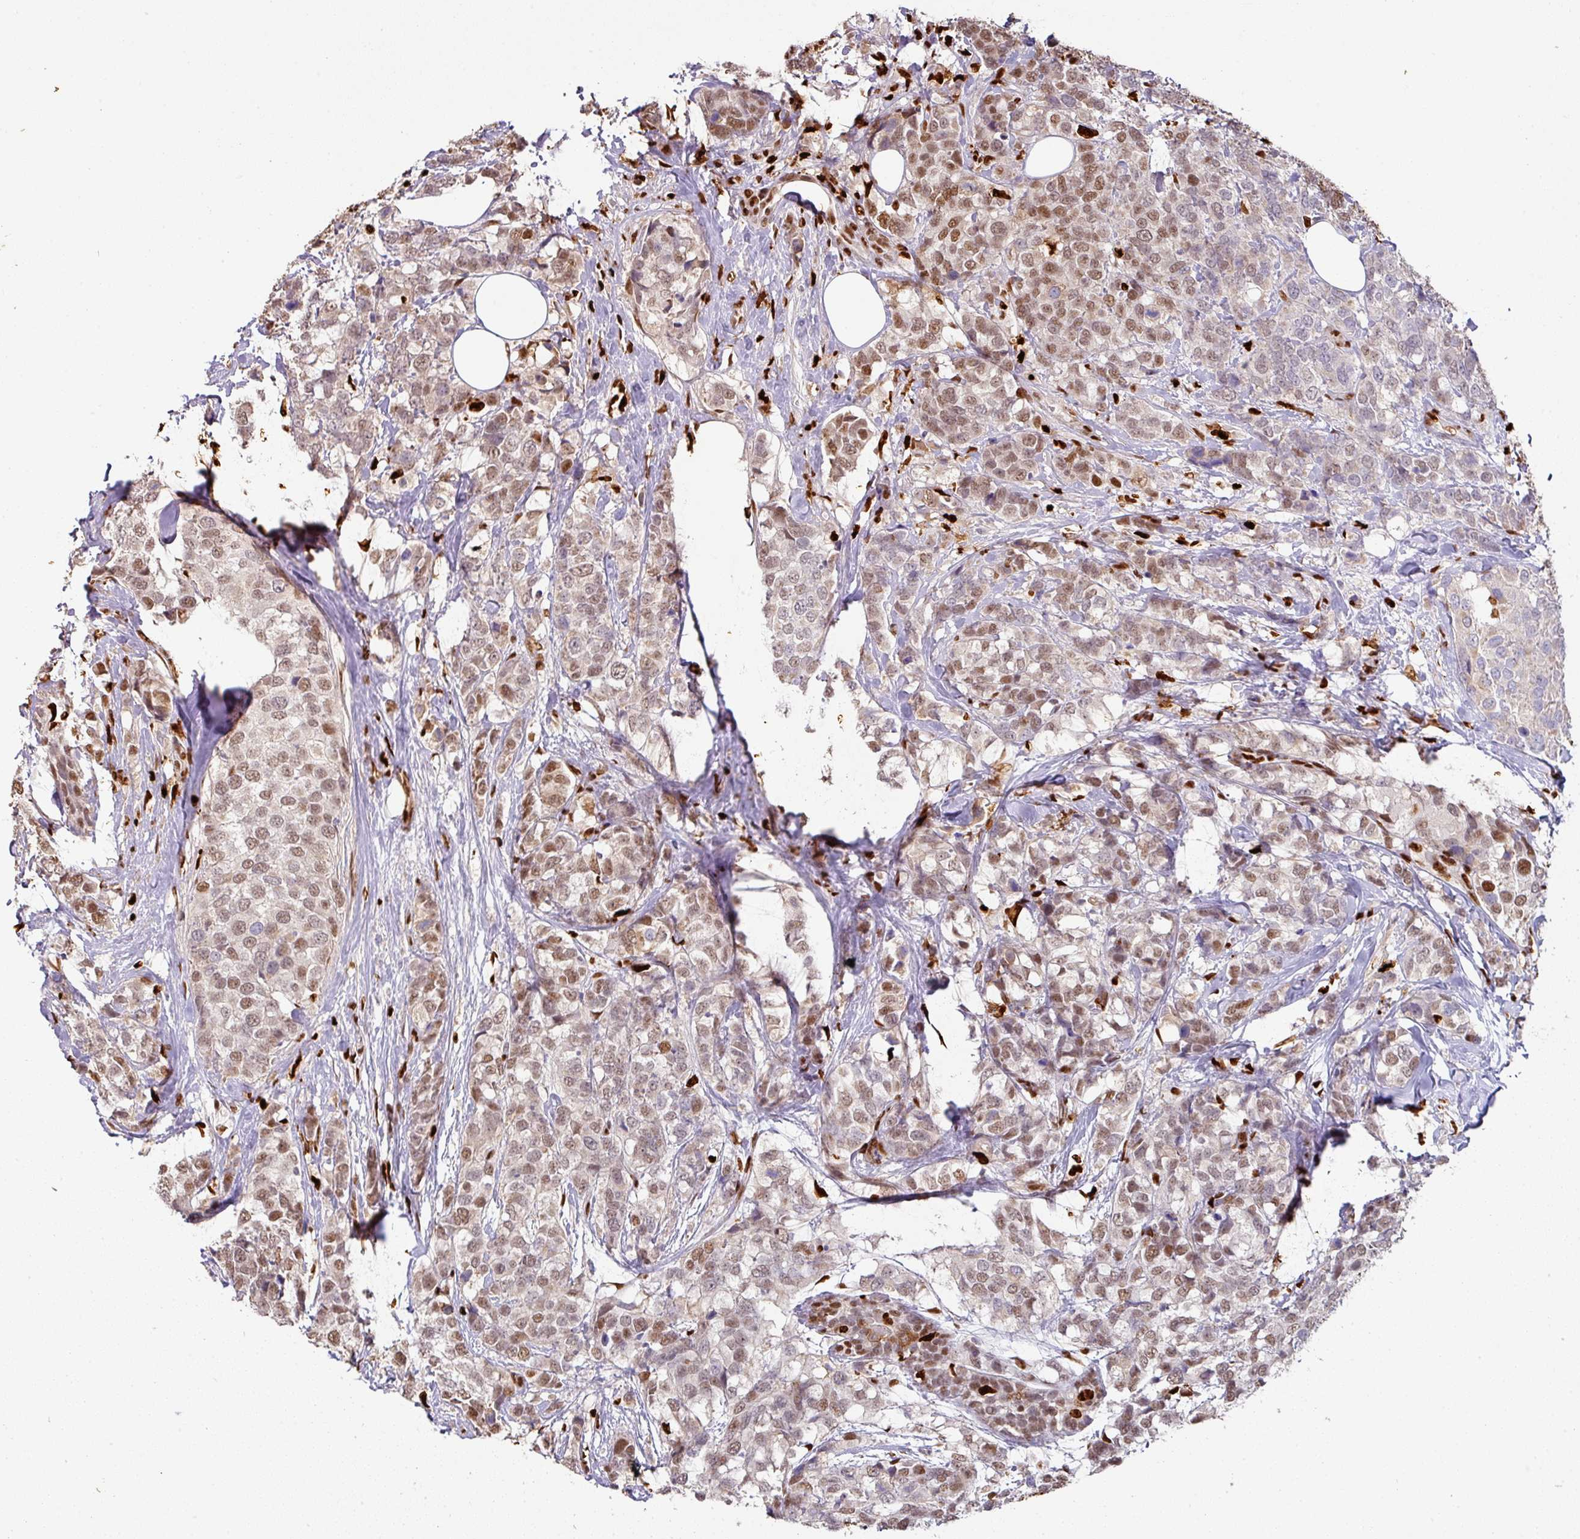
{"staining": {"intensity": "moderate", "quantity": ">75%", "location": "nuclear"}, "tissue": "breast cancer", "cell_type": "Tumor cells", "image_type": "cancer", "snomed": [{"axis": "morphology", "description": "Lobular carcinoma"}, {"axis": "topography", "description": "Breast"}], "caption": "High-magnification brightfield microscopy of breast lobular carcinoma stained with DAB (brown) and counterstained with hematoxylin (blue). tumor cells exhibit moderate nuclear staining is appreciated in about>75% of cells.", "gene": "SAMHD1", "patient": {"sex": "female", "age": 59}}